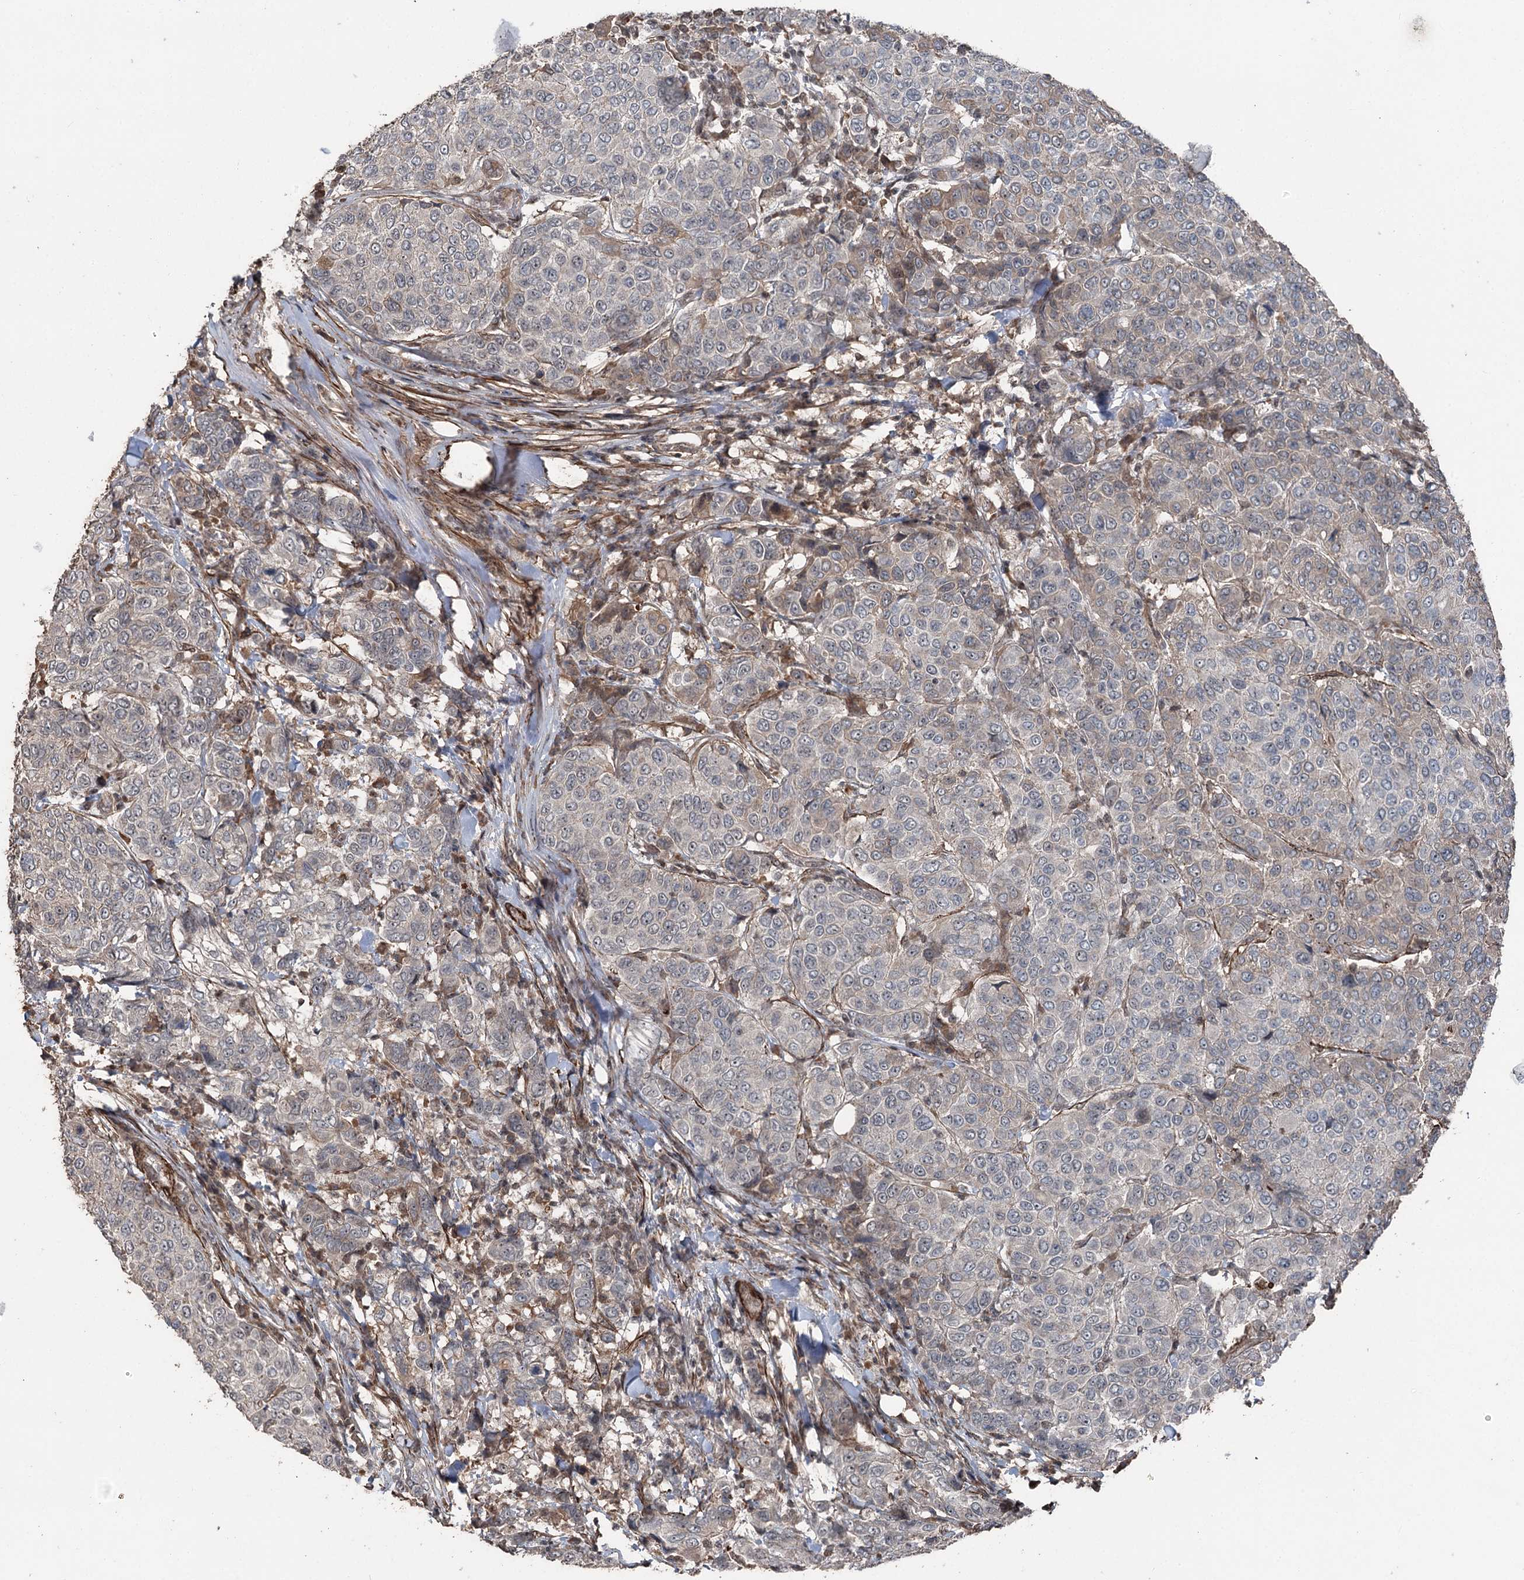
{"staining": {"intensity": "negative", "quantity": "none", "location": "none"}, "tissue": "breast cancer", "cell_type": "Tumor cells", "image_type": "cancer", "snomed": [{"axis": "morphology", "description": "Duct carcinoma"}, {"axis": "topography", "description": "Breast"}], "caption": "There is no significant staining in tumor cells of breast cancer (infiltrating ductal carcinoma).", "gene": "CCDC82", "patient": {"sex": "female", "age": 55}}